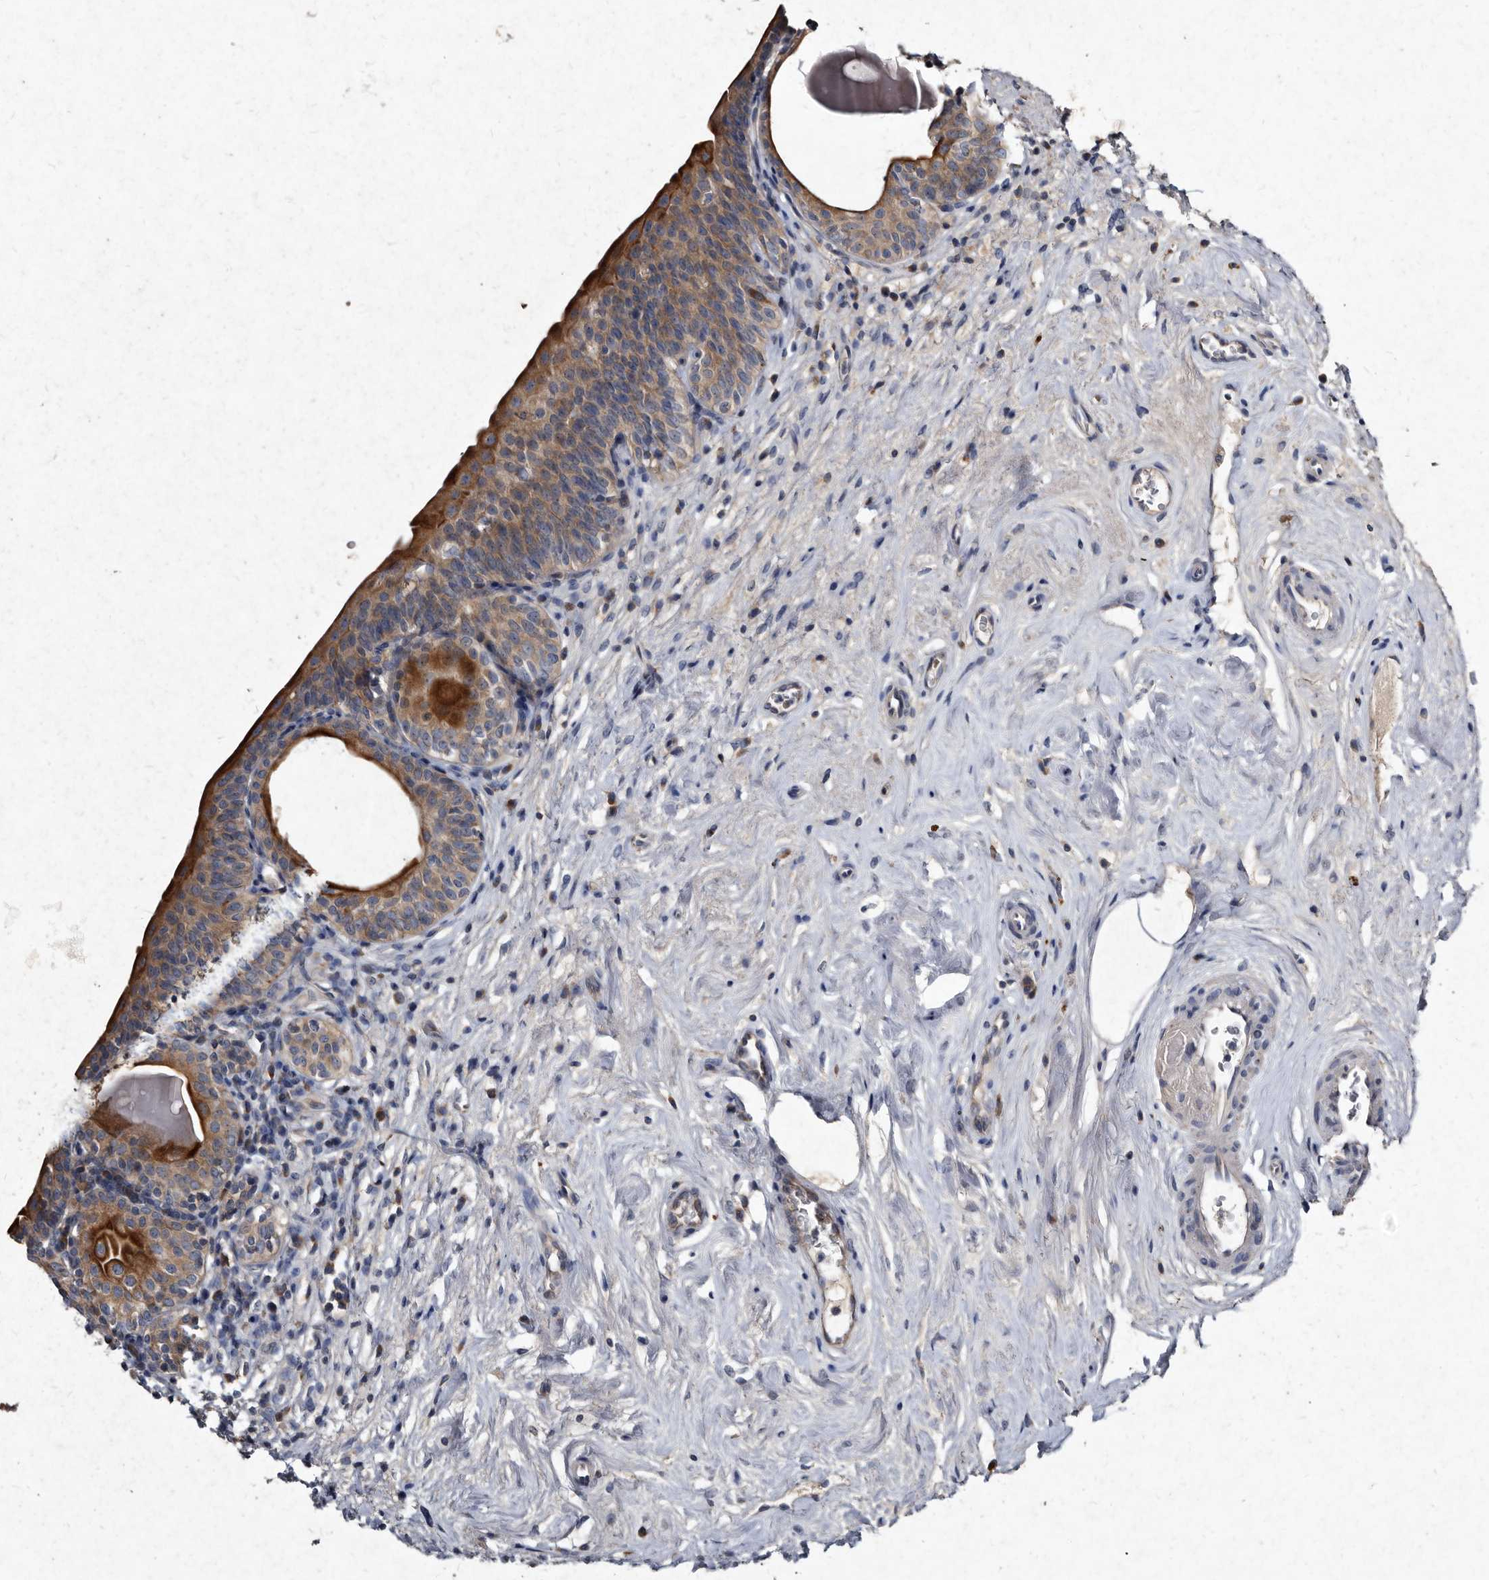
{"staining": {"intensity": "strong", "quantity": "25%-75%", "location": "cytoplasmic/membranous"}, "tissue": "urinary bladder", "cell_type": "Urothelial cells", "image_type": "normal", "snomed": [{"axis": "morphology", "description": "Normal tissue, NOS"}, {"axis": "topography", "description": "Urinary bladder"}], "caption": "IHC image of unremarkable urinary bladder stained for a protein (brown), which reveals high levels of strong cytoplasmic/membranous expression in approximately 25%-75% of urothelial cells.", "gene": "YPEL1", "patient": {"sex": "male", "age": 83}}